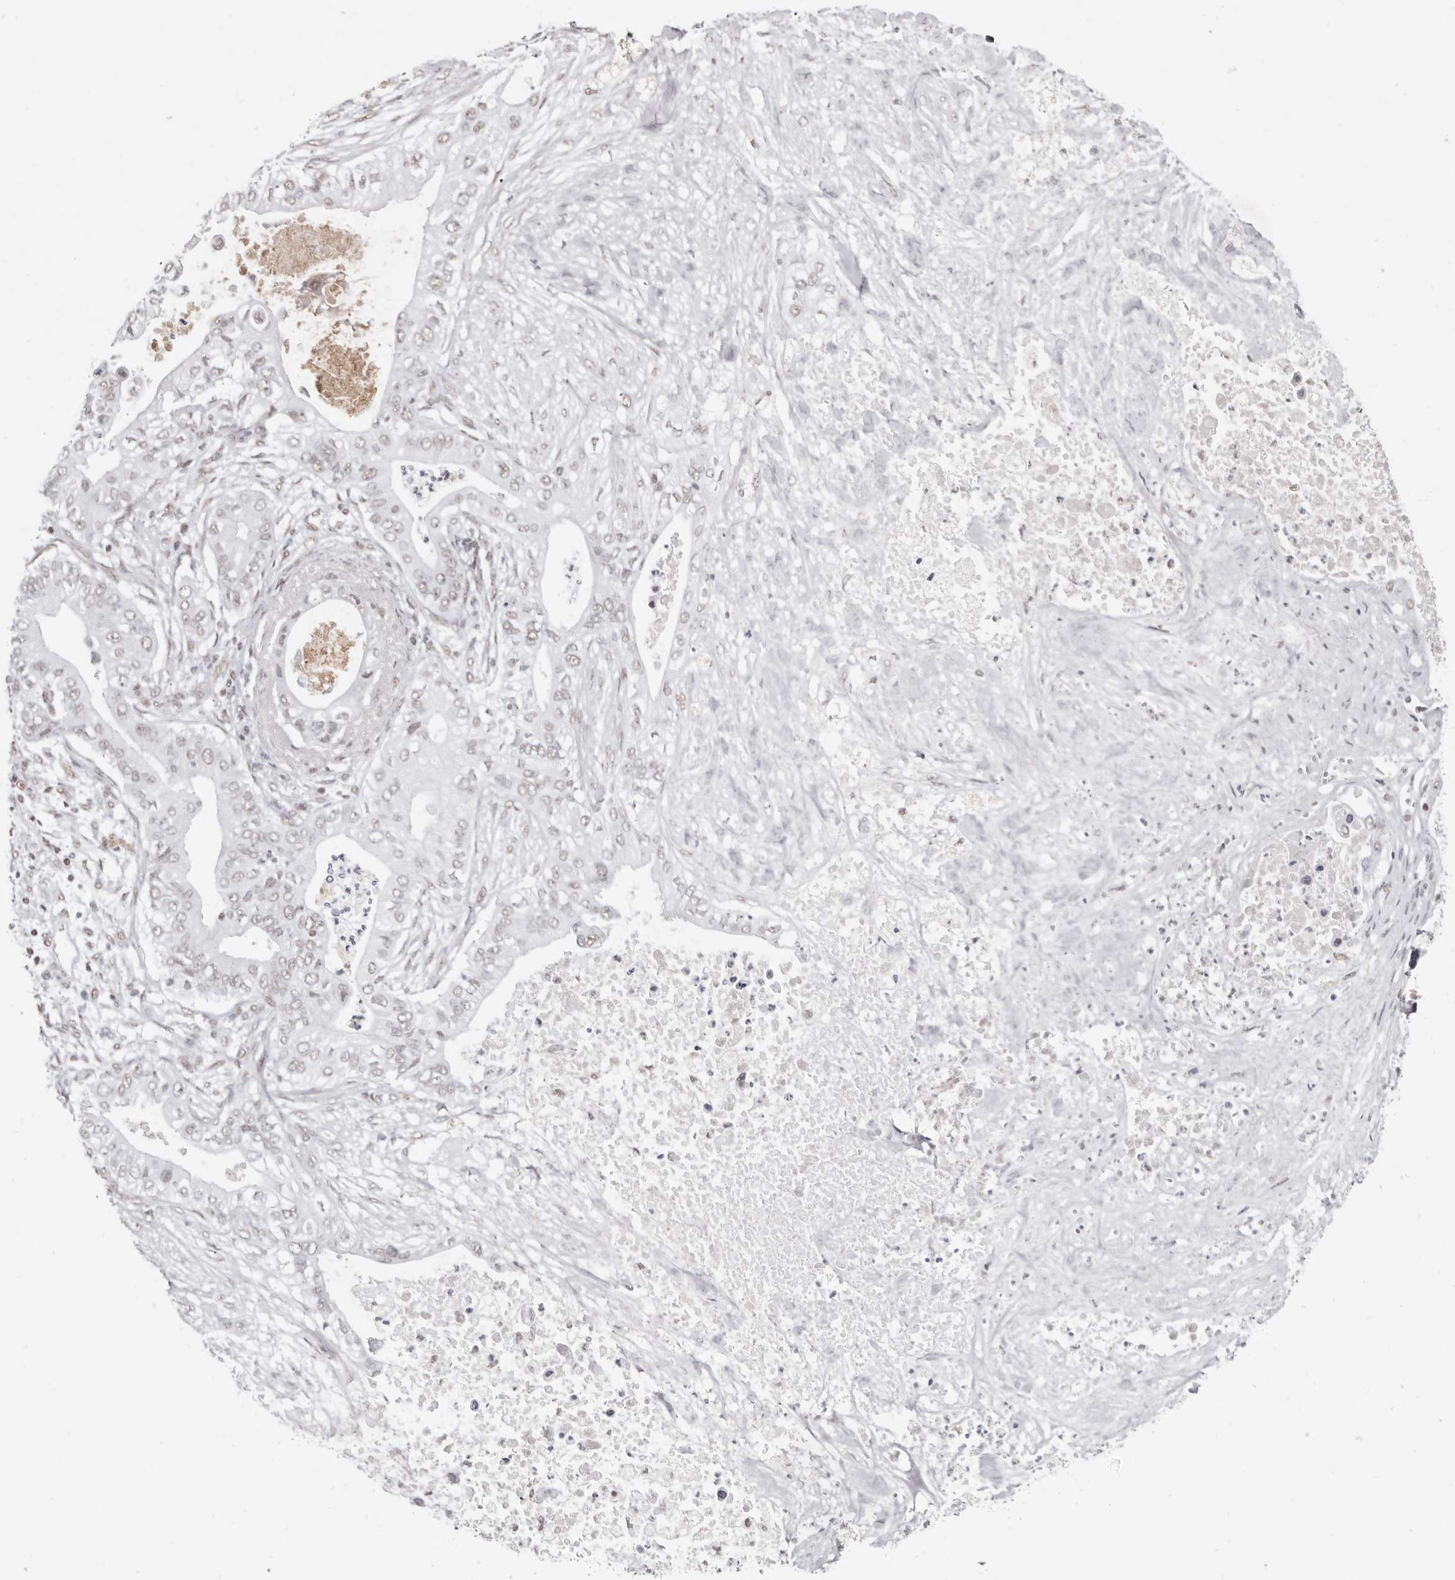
{"staining": {"intensity": "weak", "quantity": "<25%", "location": "nuclear"}, "tissue": "pancreatic cancer", "cell_type": "Tumor cells", "image_type": "cancer", "snomed": [{"axis": "morphology", "description": "Adenocarcinoma, NOS"}, {"axis": "topography", "description": "Pancreas"}], "caption": "Immunohistochemistry (IHC) micrograph of human pancreatic adenocarcinoma stained for a protein (brown), which exhibits no positivity in tumor cells.", "gene": "SCAF4", "patient": {"sex": "female", "age": 78}}